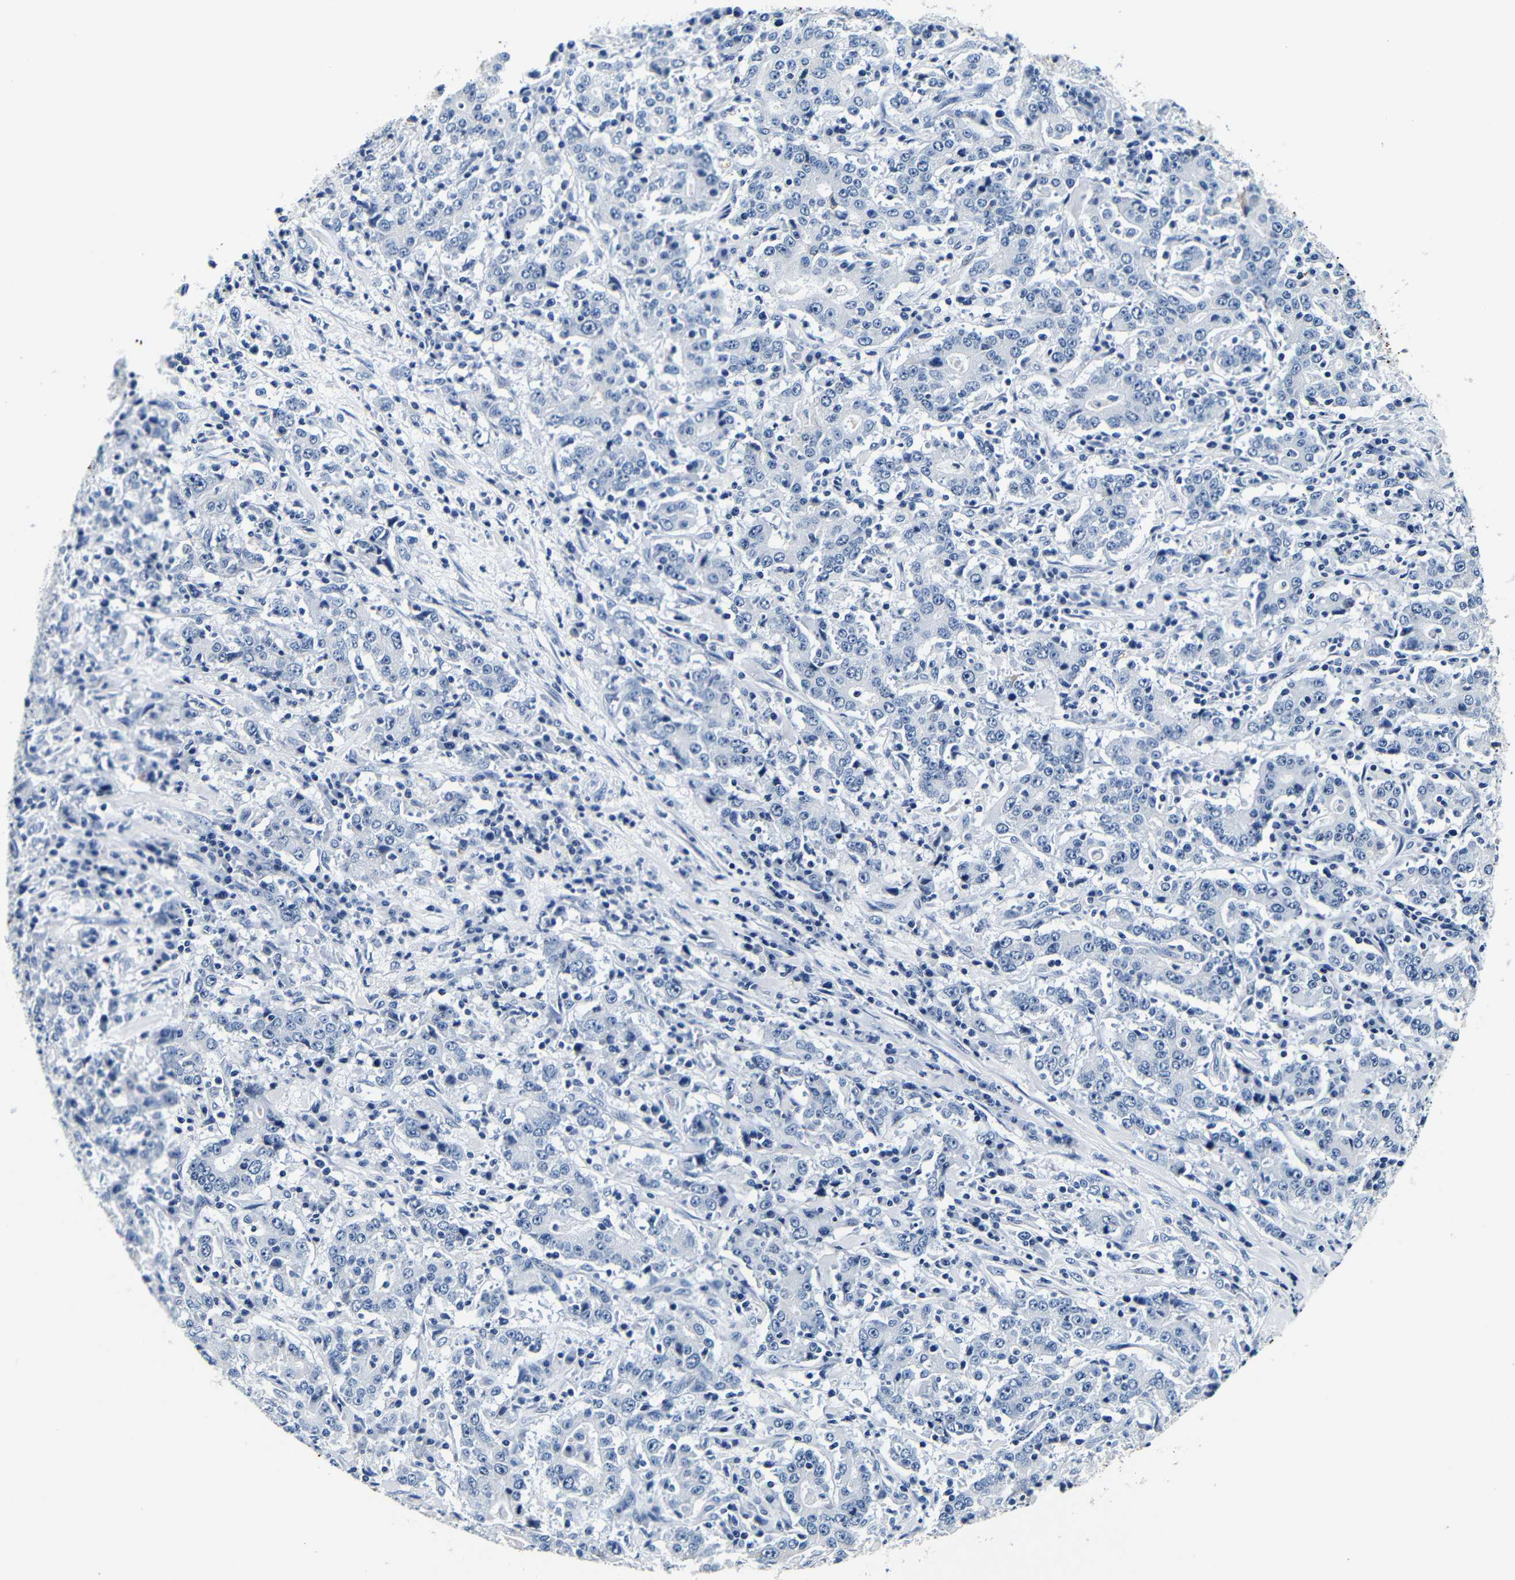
{"staining": {"intensity": "negative", "quantity": "none", "location": "none"}, "tissue": "stomach cancer", "cell_type": "Tumor cells", "image_type": "cancer", "snomed": [{"axis": "morphology", "description": "Normal tissue, NOS"}, {"axis": "morphology", "description": "Adenocarcinoma, NOS"}, {"axis": "topography", "description": "Stomach, upper"}, {"axis": "topography", "description": "Stomach"}], "caption": "Image shows no significant protein positivity in tumor cells of stomach cancer.", "gene": "GP1BA", "patient": {"sex": "male", "age": 59}}